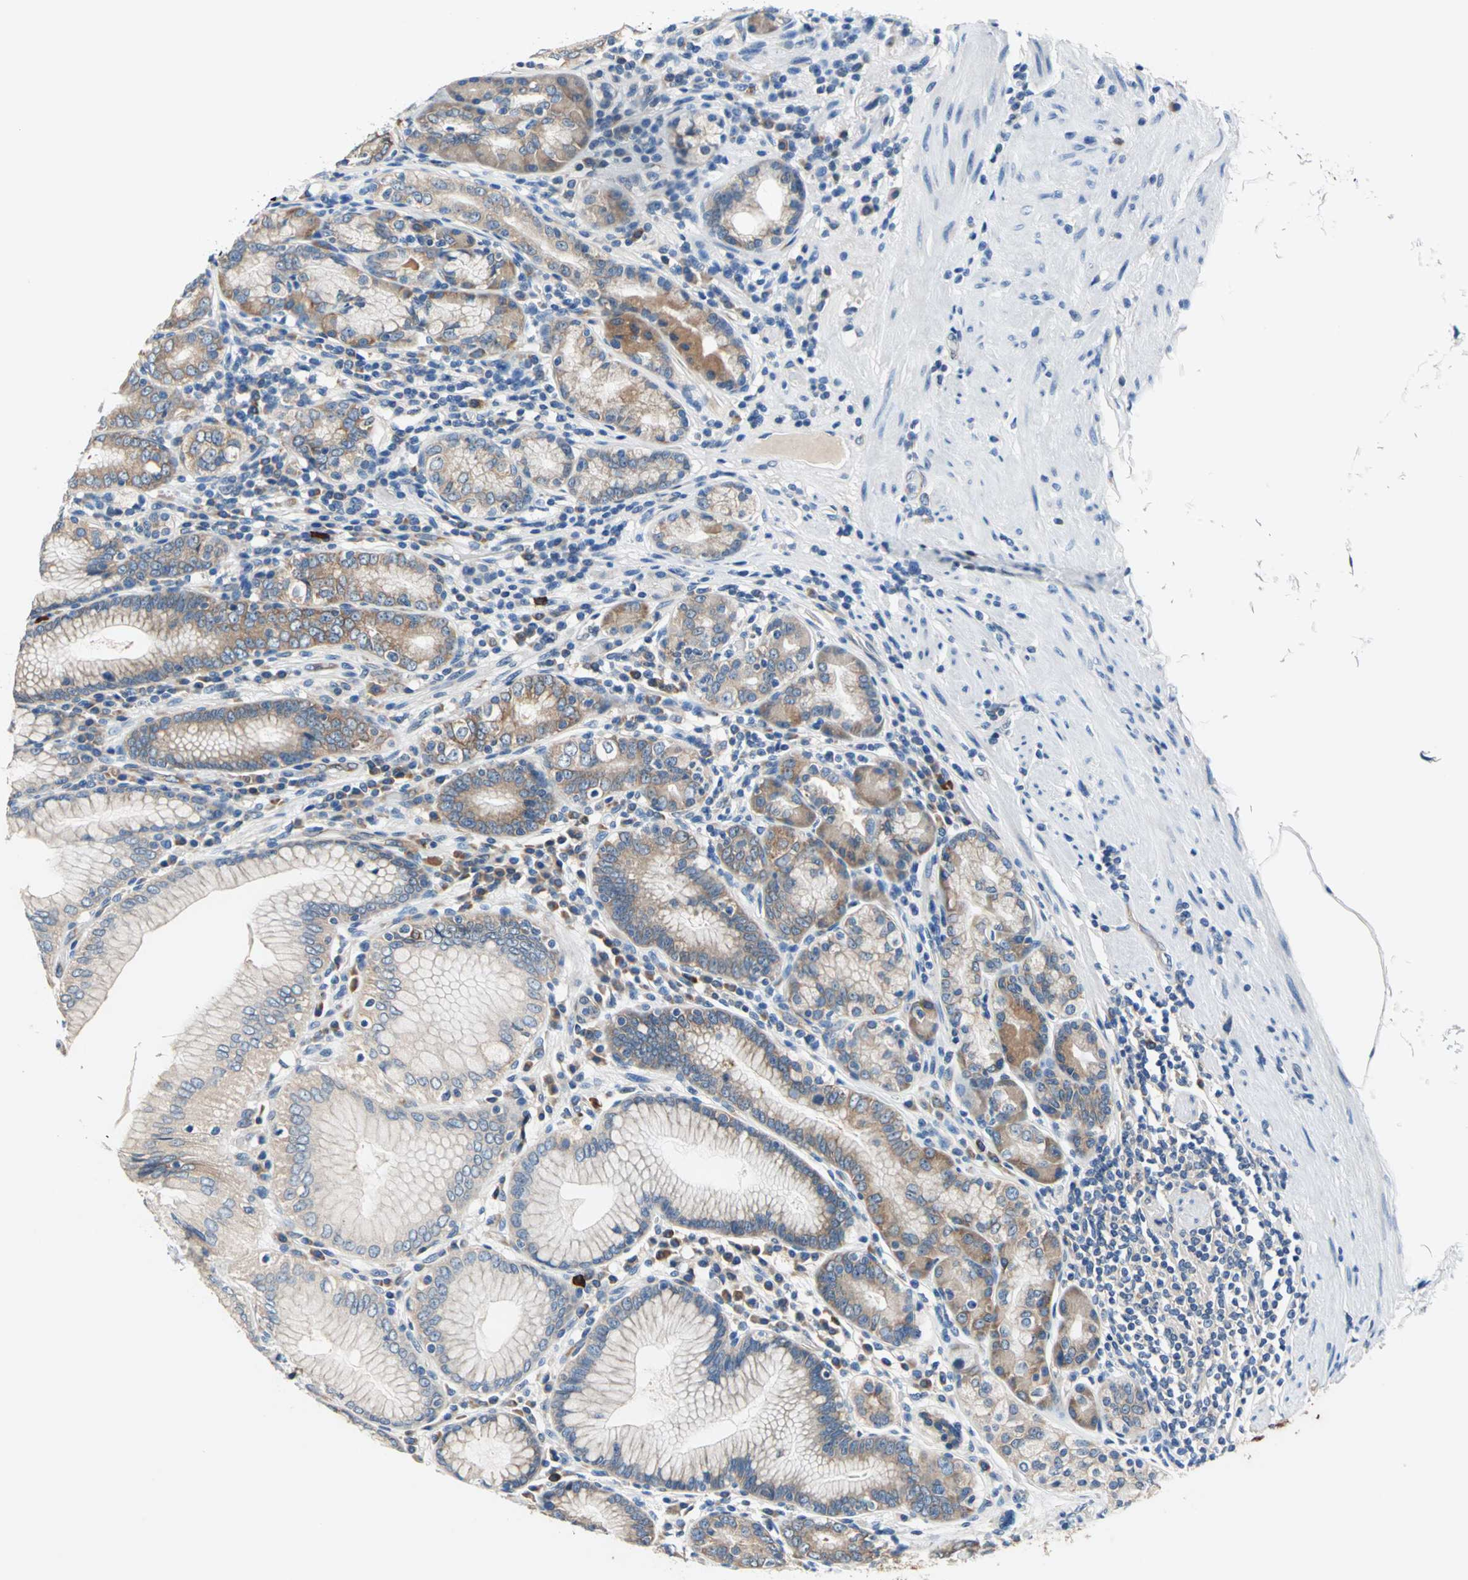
{"staining": {"intensity": "strong", "quantity": ">75%", "location": "cytoplasmic/membranous"}, "tissue": "stomach", "cell_type": "Glandular cells", "image_type": "normal", "snomed": [{"axis": "morphology", "description": "Normal tissue, NOS"}, {"axis": "topography", "description": "Stomach, lower"}], "caption": "A high-resolution micrograph shows IHC staining of normal stomach, which reveals strong cytoplasmic/membranous positivity in approximately >75% of glandular cells. Immunohistochemistry (ihc) stains the protein of interest in brown and the nuclei are stained blue.", "gene": "TRIM25", "patient": {"sex": "female", "age": 76}}